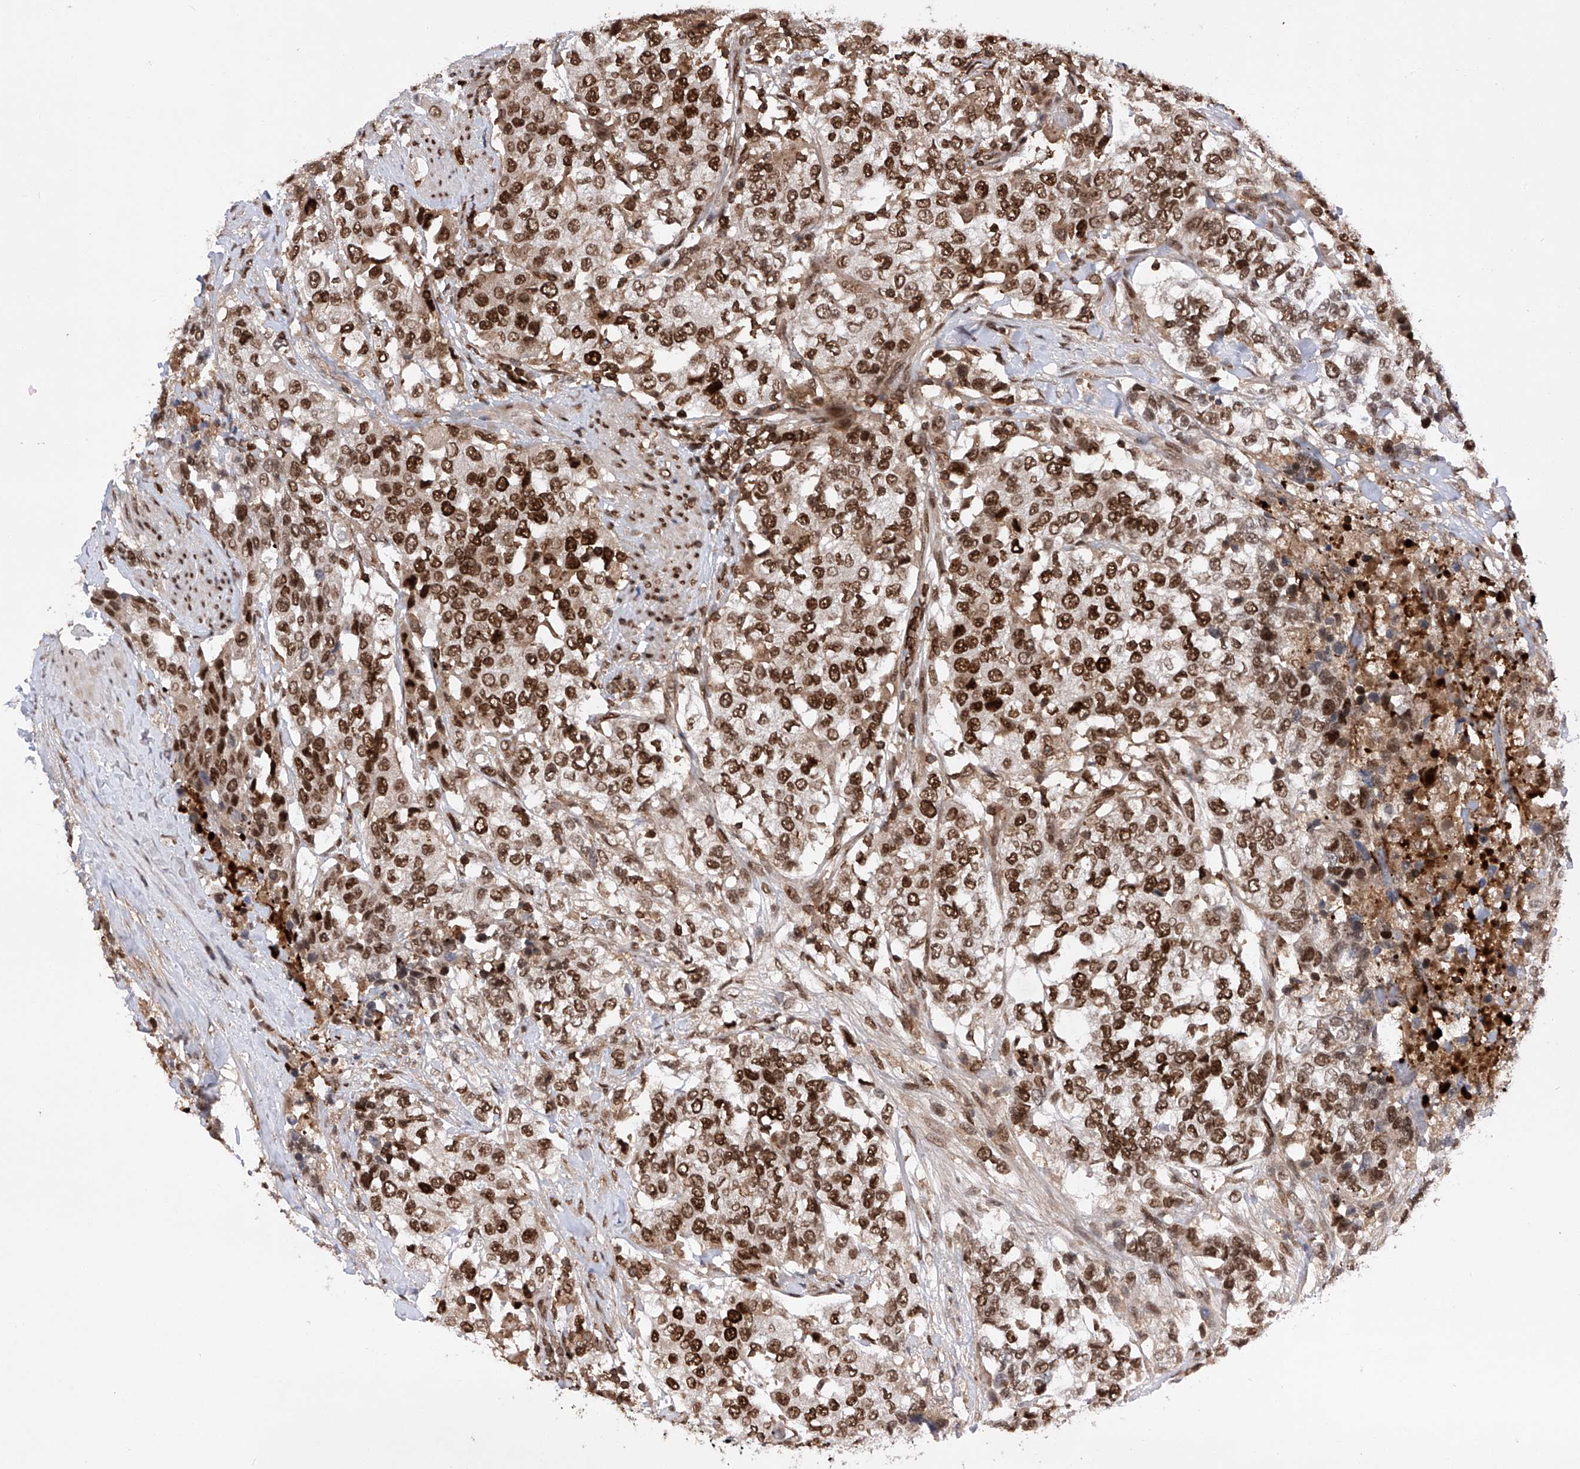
{"staining": {"intensity": "strong", "quantity": ">75%", "location": "nuclear"}, "tissue": "urothelial cancer", "cell_type": "Tumor cells", "image_type": "cancer", "snomed": [{"axis": "morphology", "description": "Urothelial carcinoma, High grade"}, {"axis": "topography", "description": "Urinary bladder"}], "caption": "Immunohistochemistry (IHC) micrograph of urothelial cancer stained for a protein (brown), which displays high levels of strong nuclear positivity in about >75% of tumor cells.", "gene": "ZNF280D", "patient": {"sex": "female", "age": 80}}